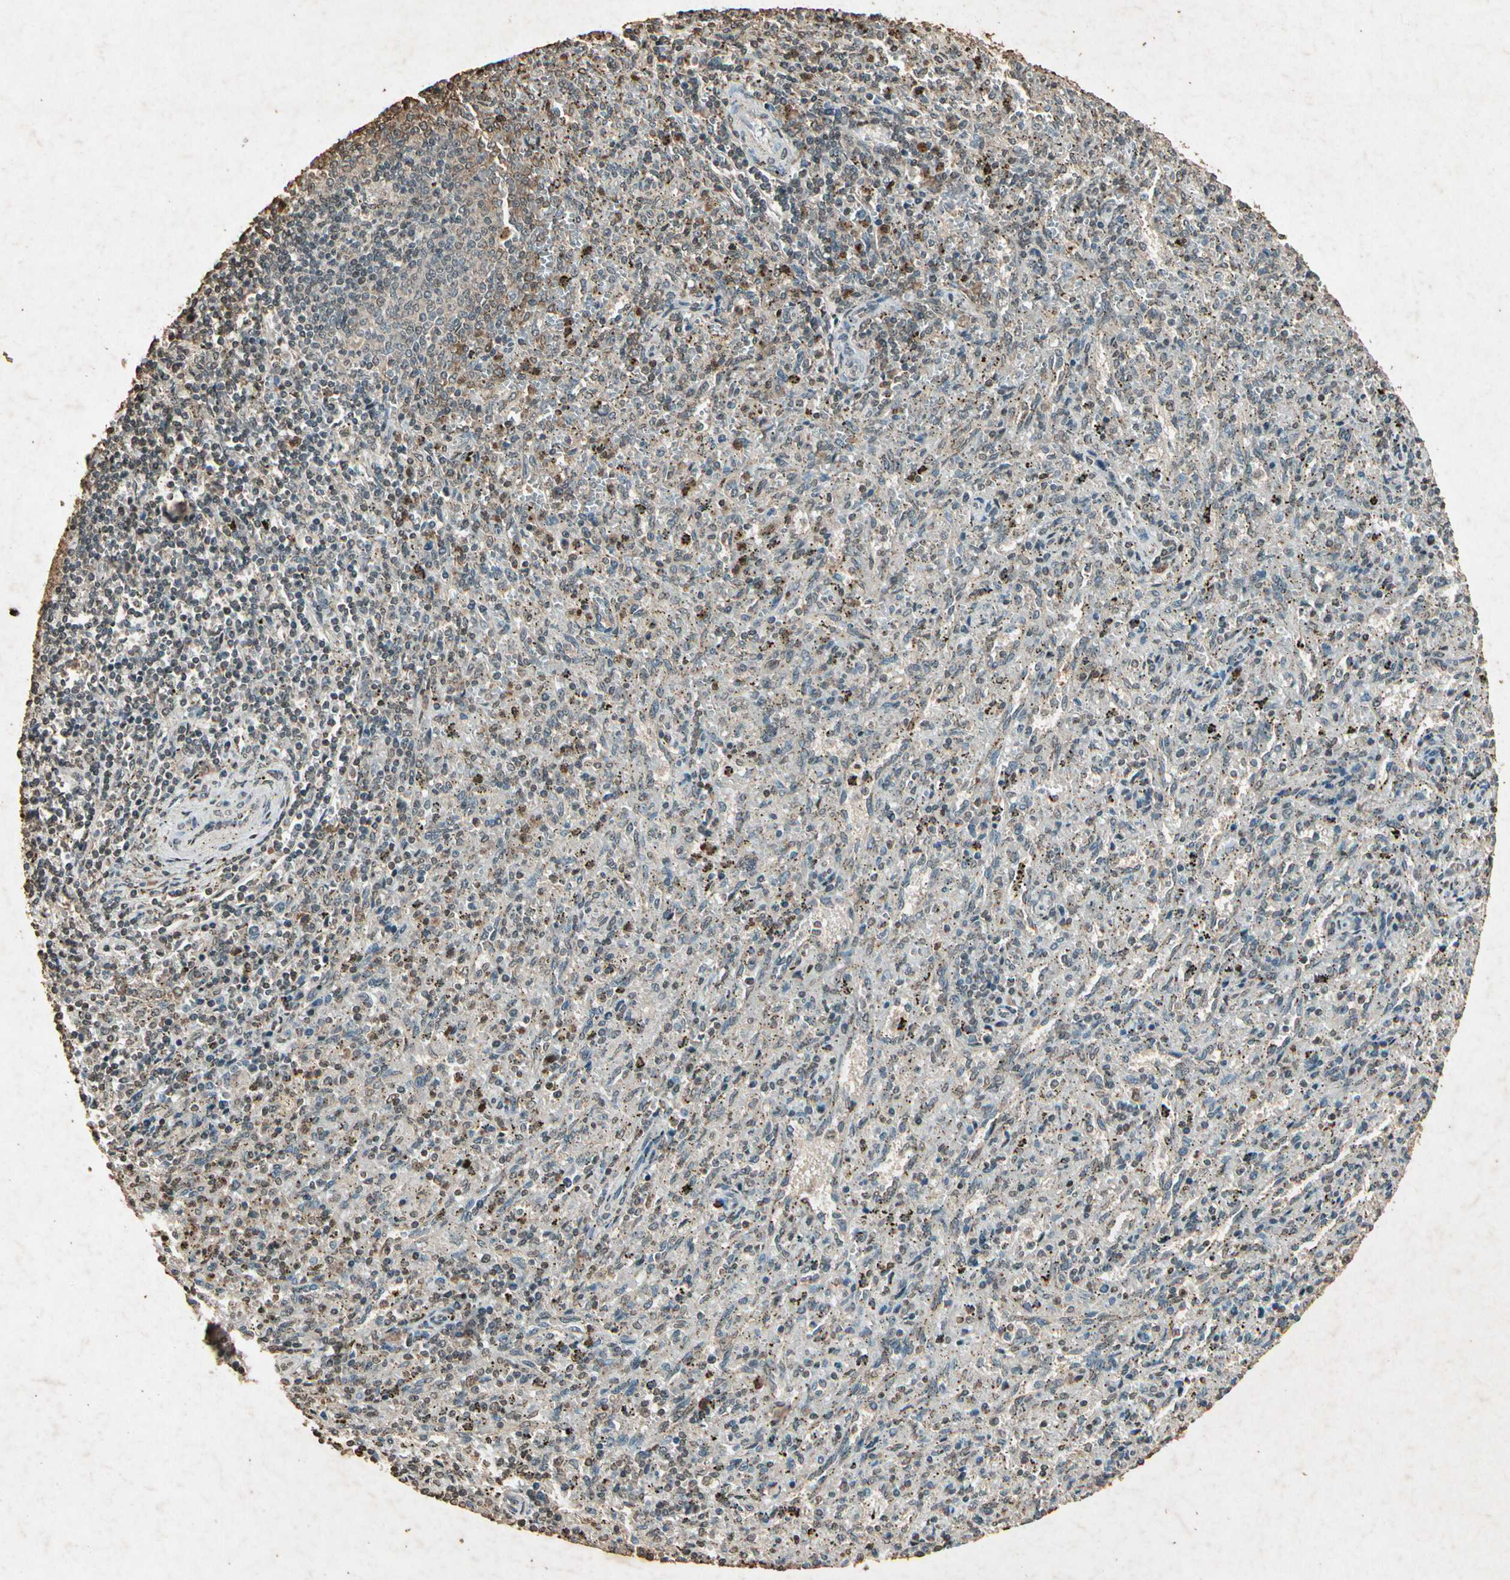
{"staining": {"intensity": "moderate", "quantity": "25%-75%", "location": "cytoplasmic/membranous"}, "tissue": "spleen", "cell_type": "Cells in red pulp", "image_type": "normal", "snomed": [{"axis": "morphology", "description": "Normal tissue, NOS"}, {"axis": "topography", "description": "Spleen"}], "caption": "Cells in red pulp show medium levels of moderate cytoplasmic/membranous positivity in approximately 25%-75% of cells in benign spleen.", "gene": "GC", "patient": {"sex": "female", "age": 10}}